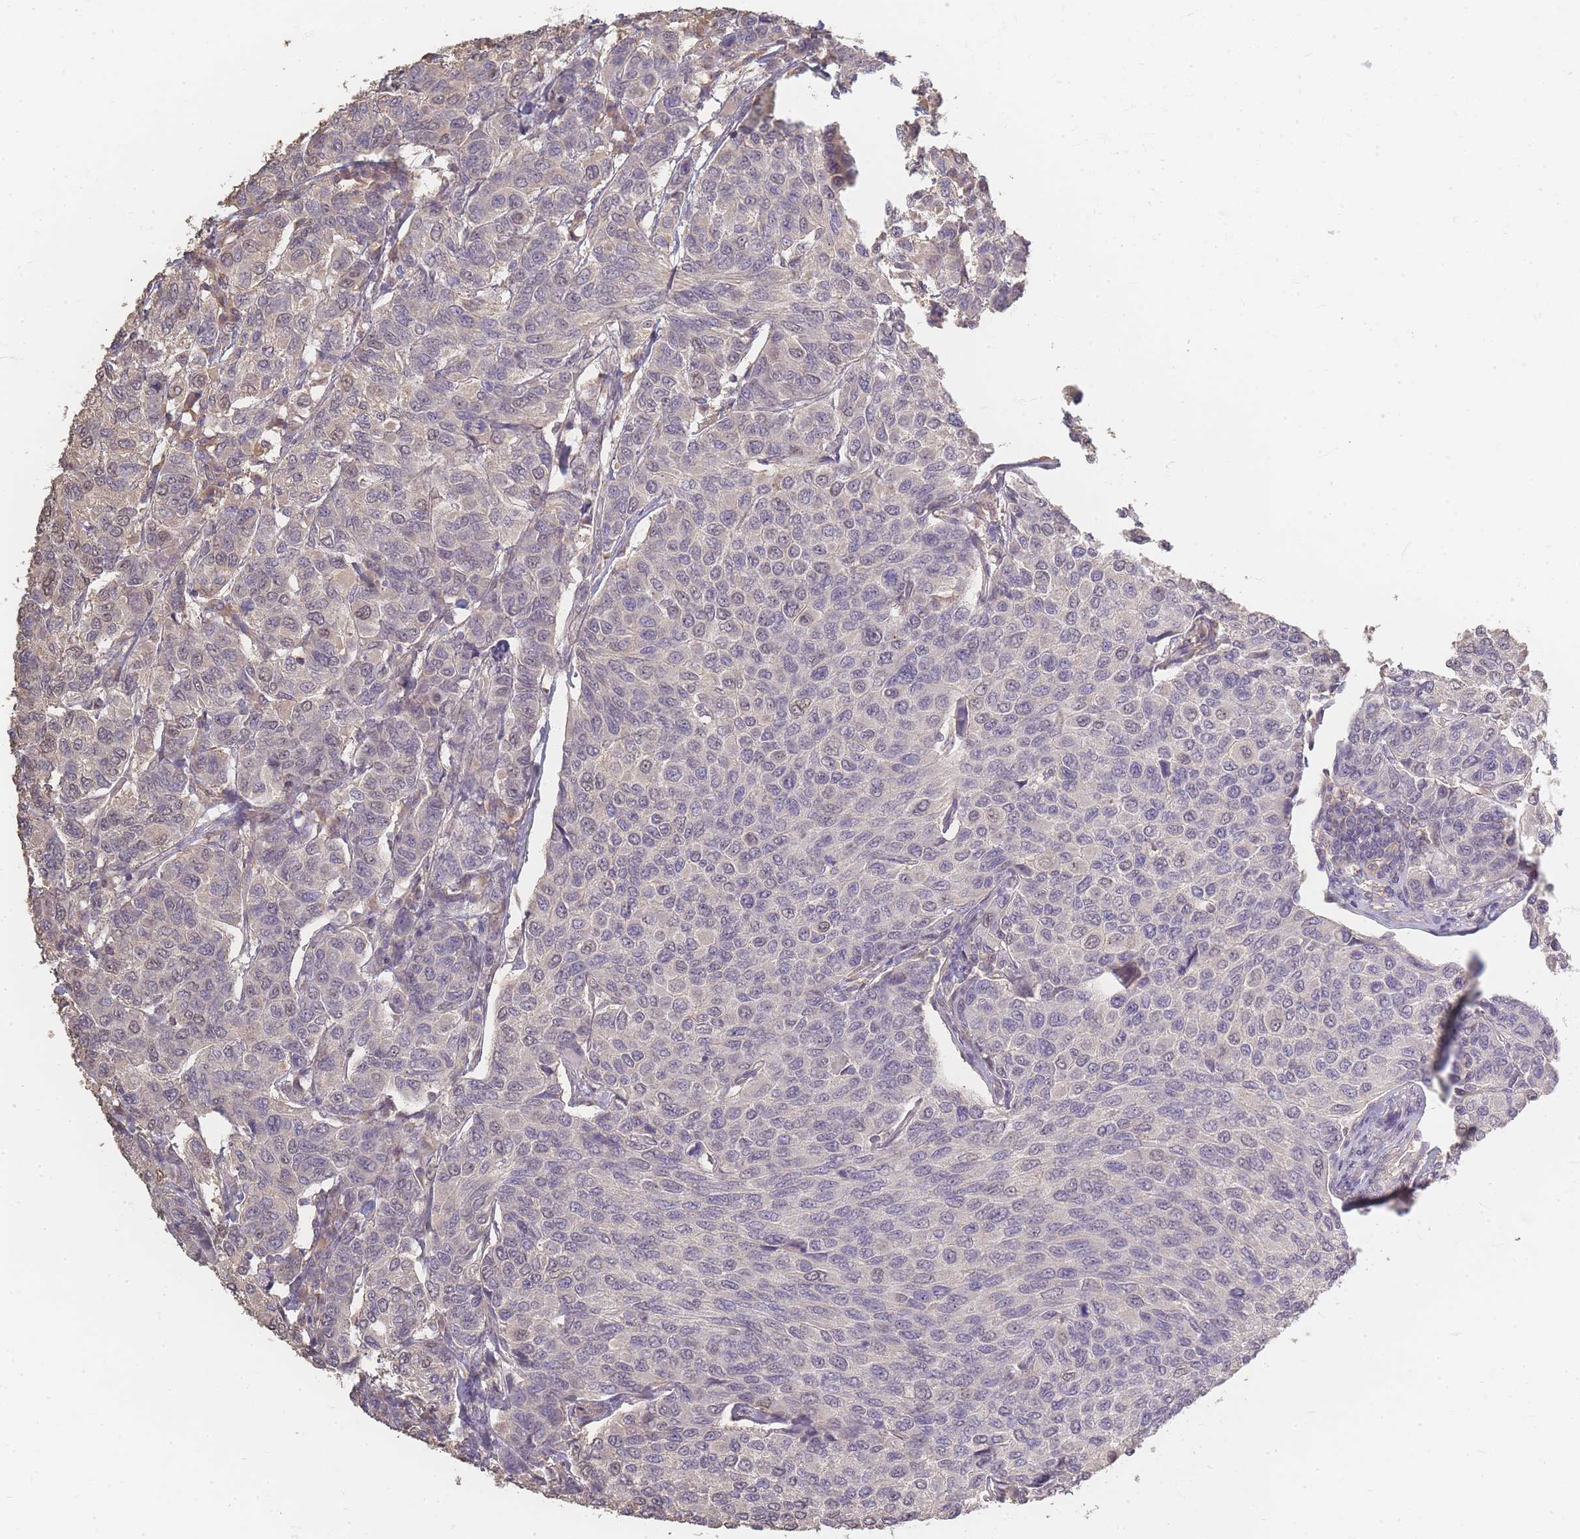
{"staining": {"intensity": "weak", "quantity": "<25%", "location": "nuclear"}, "tissue": "breast cancer", "cell_type": "Tumor cells", "image_type": "cancer", "snomed": [{"axis": "morphology", "description": "Duct carcinoma"}, {"axis": "topography", "description": "Breast"}], "caption": "This is a micrograph of IHC staining of infiltrating ductal carcinoma (breast), which shows no positivity in tumor cells. Nuclei are stained in blue.", "gene": "RFTN1", "patient": {"sex": "female", "age": 55}}